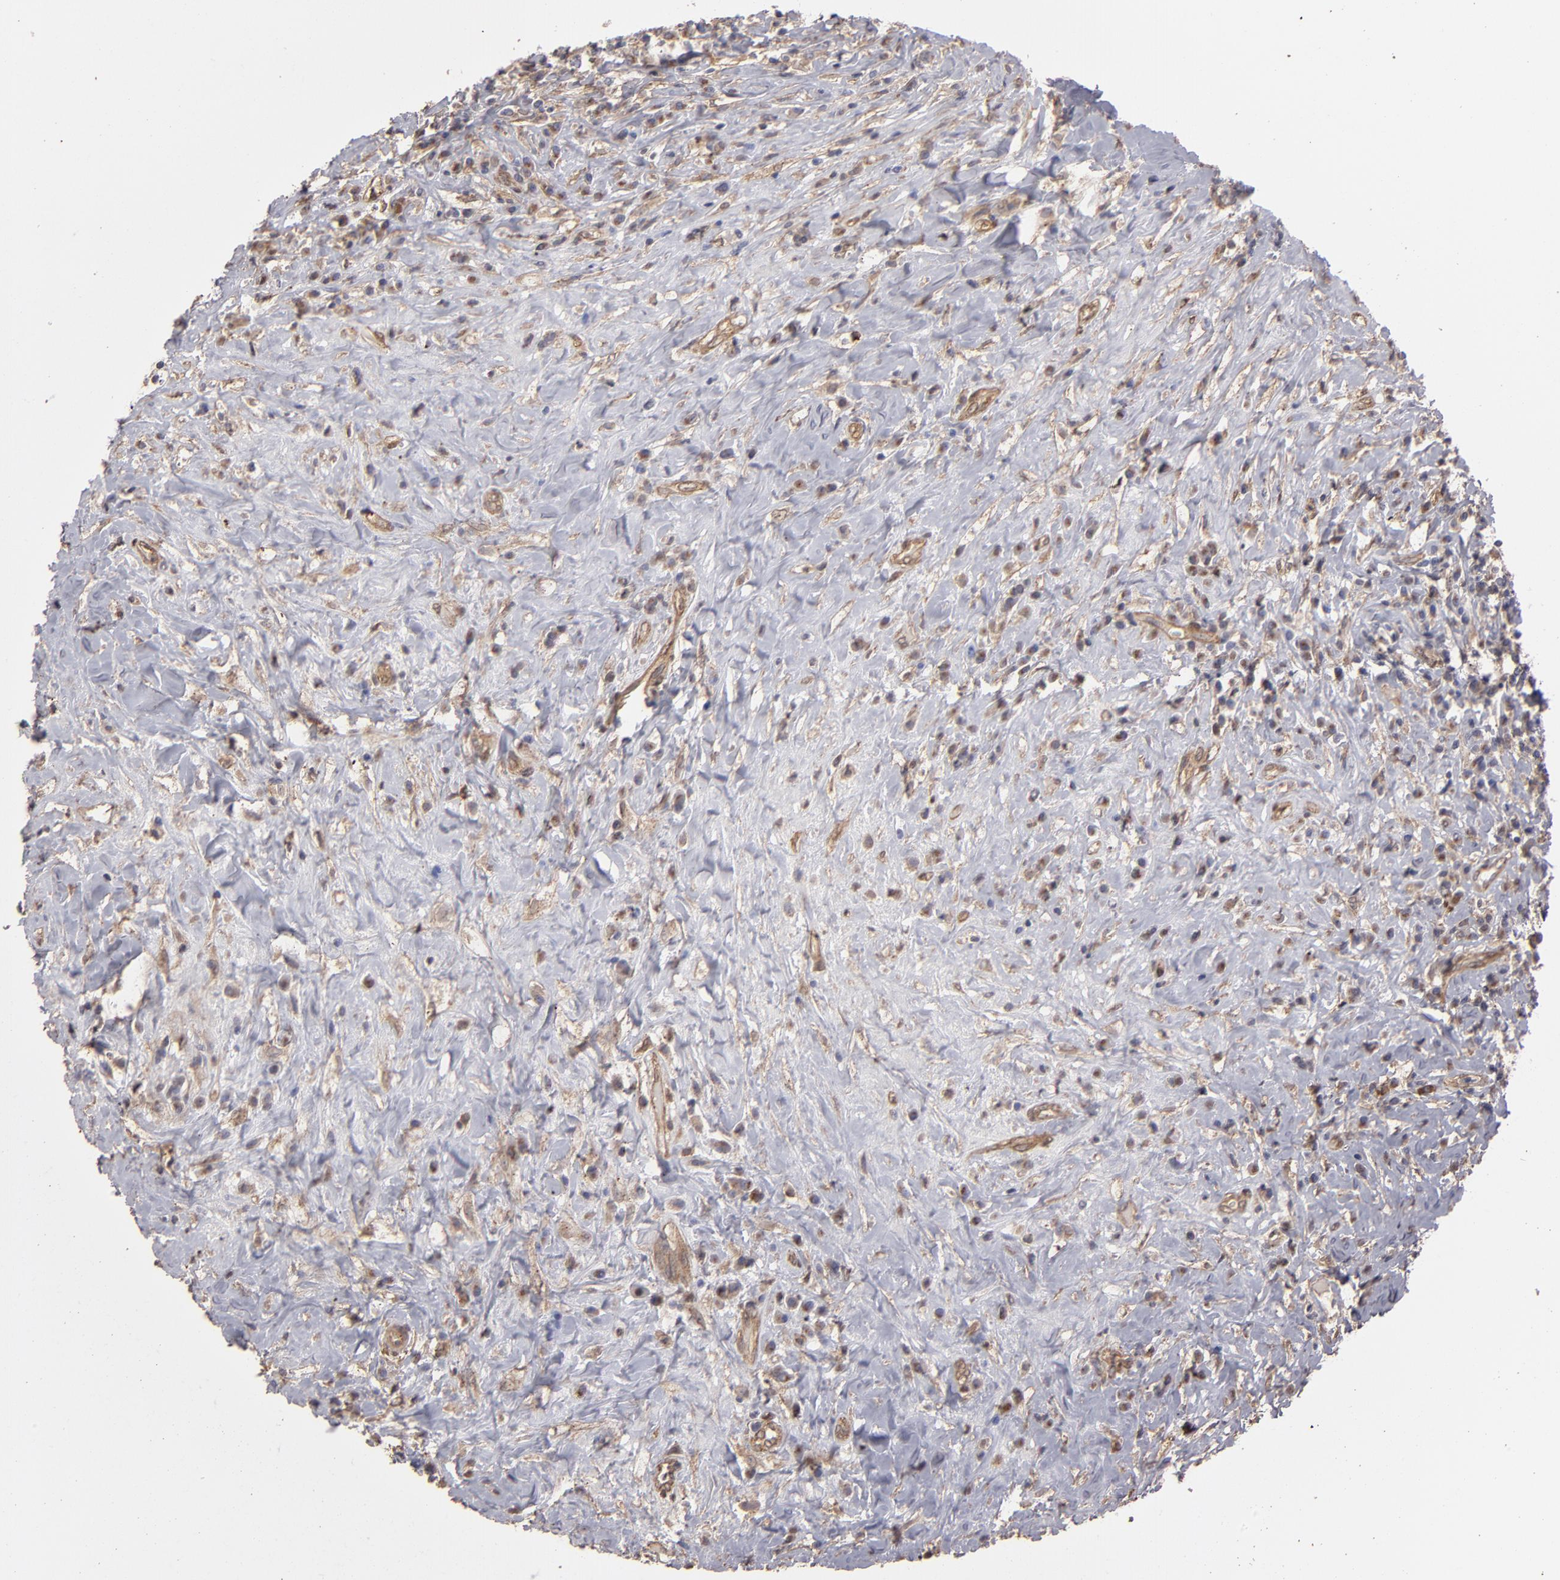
{"staining": {"intensity": "weak", "quantity": ">75%", "location": "cytoplasmic/membranous"}, "tissue": "lymphoma", "cell_type": "Tumor cells", "image_type": "cancer", "snomed": [{"axis": "morphology", "description": "Hodgkin's disease, NOS"}, {"axis": "topography", "description": "Lymph node"}], "caption": "Immunohistochemistry of human Hodgkin's disease reveals low levels of weak cytoplasmic/membranous expression in approximately >75% of tumor cells.", "gene": "NDRG2", "patient": {"sex": "female", "age": 25}}